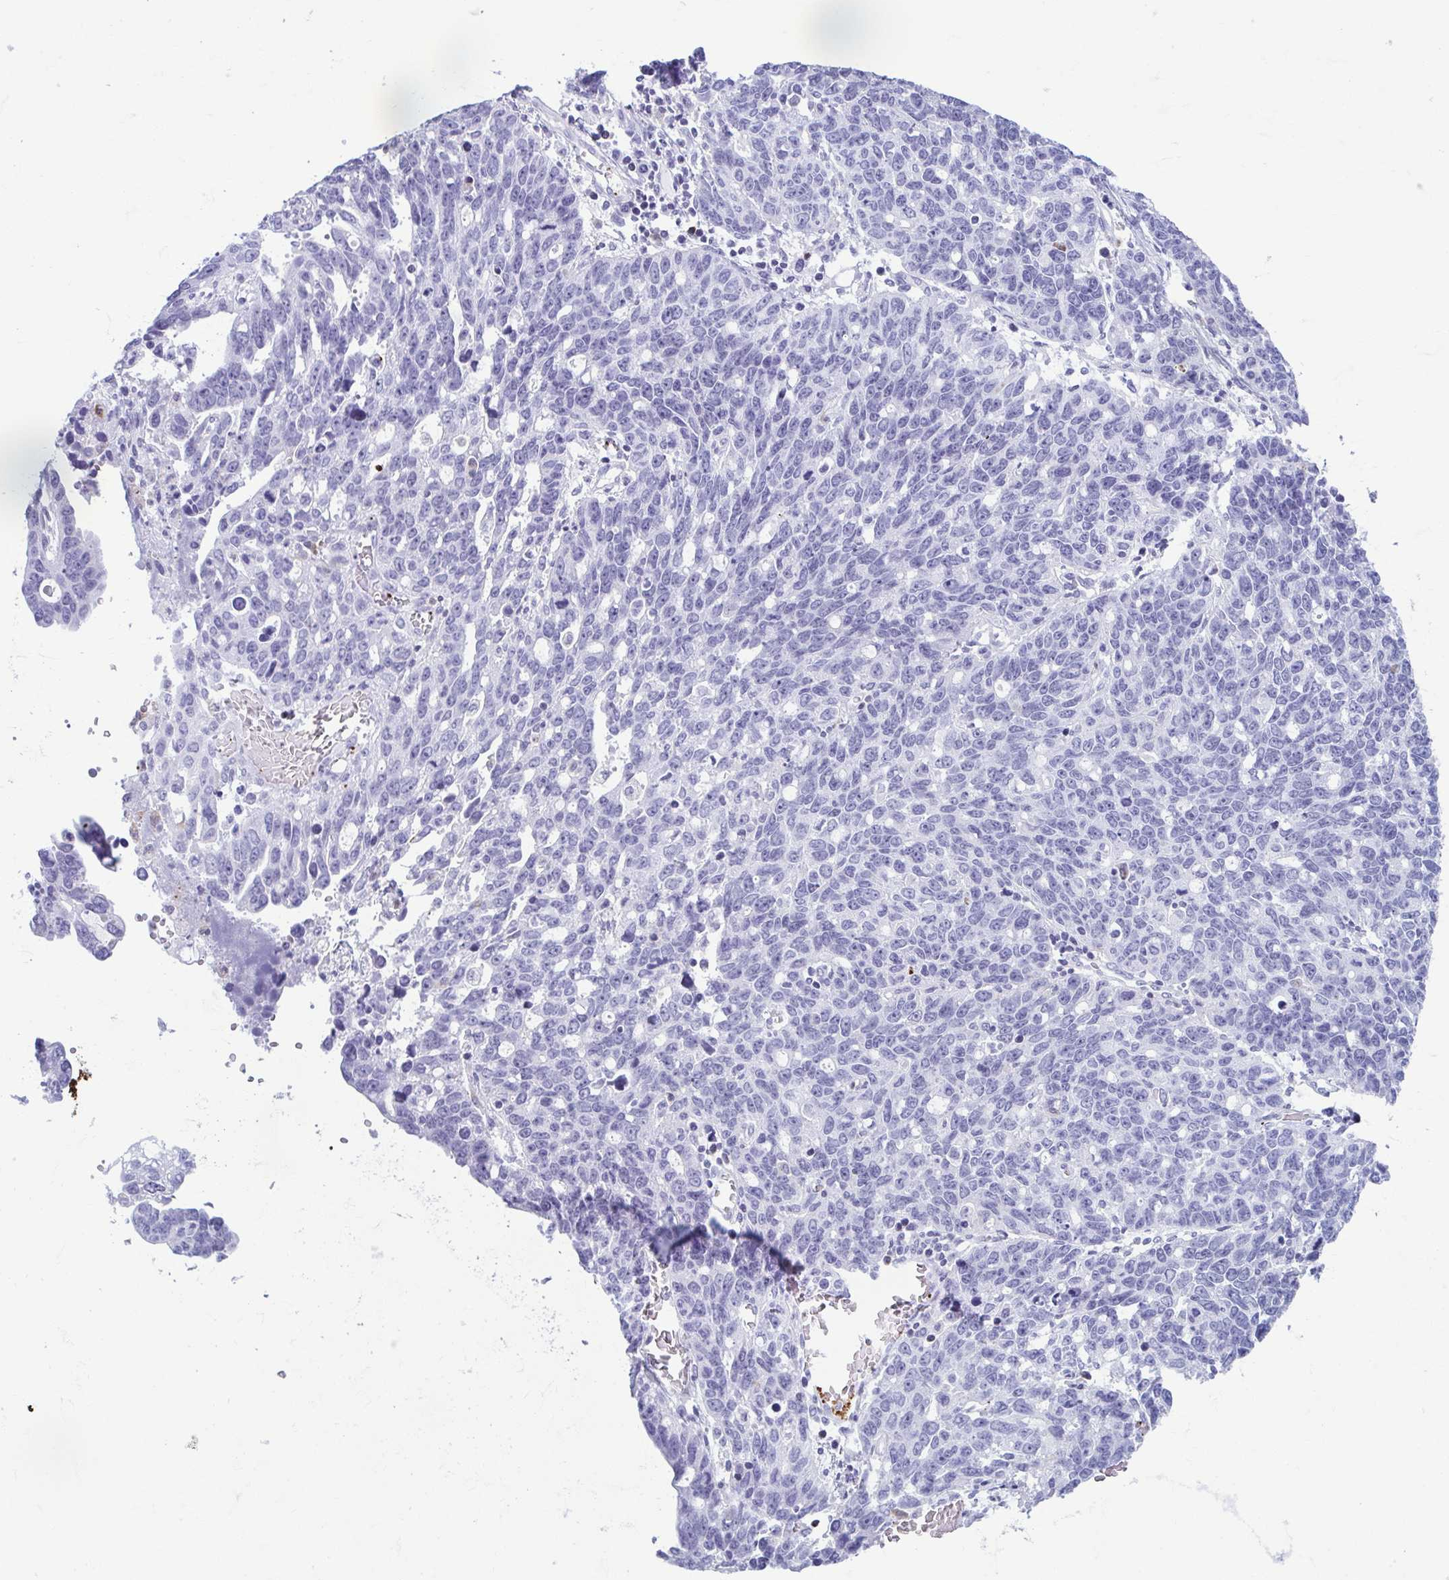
{"staining": {"intensity": "negative", "quantity": "none", "location": "none"}, "tissue": "ovarian cancer", "cell_type": "Tumor cells", "image_type": "cancer", "snomed": [{"axis": "morphology", "description": "Cystadenocarcinoma, serous, NOS"}, {"axis": "topography", "description": "Ovary"}], "caption": "This photomicrograph is of ovarian cancer stained with immunohistochemistry to label a protein in brown with the nuclei are counter-stained blue. There is no expression in tumor cells.", "gene": "TCEAL3", "patient": {"sex": "female", "age": 69}}